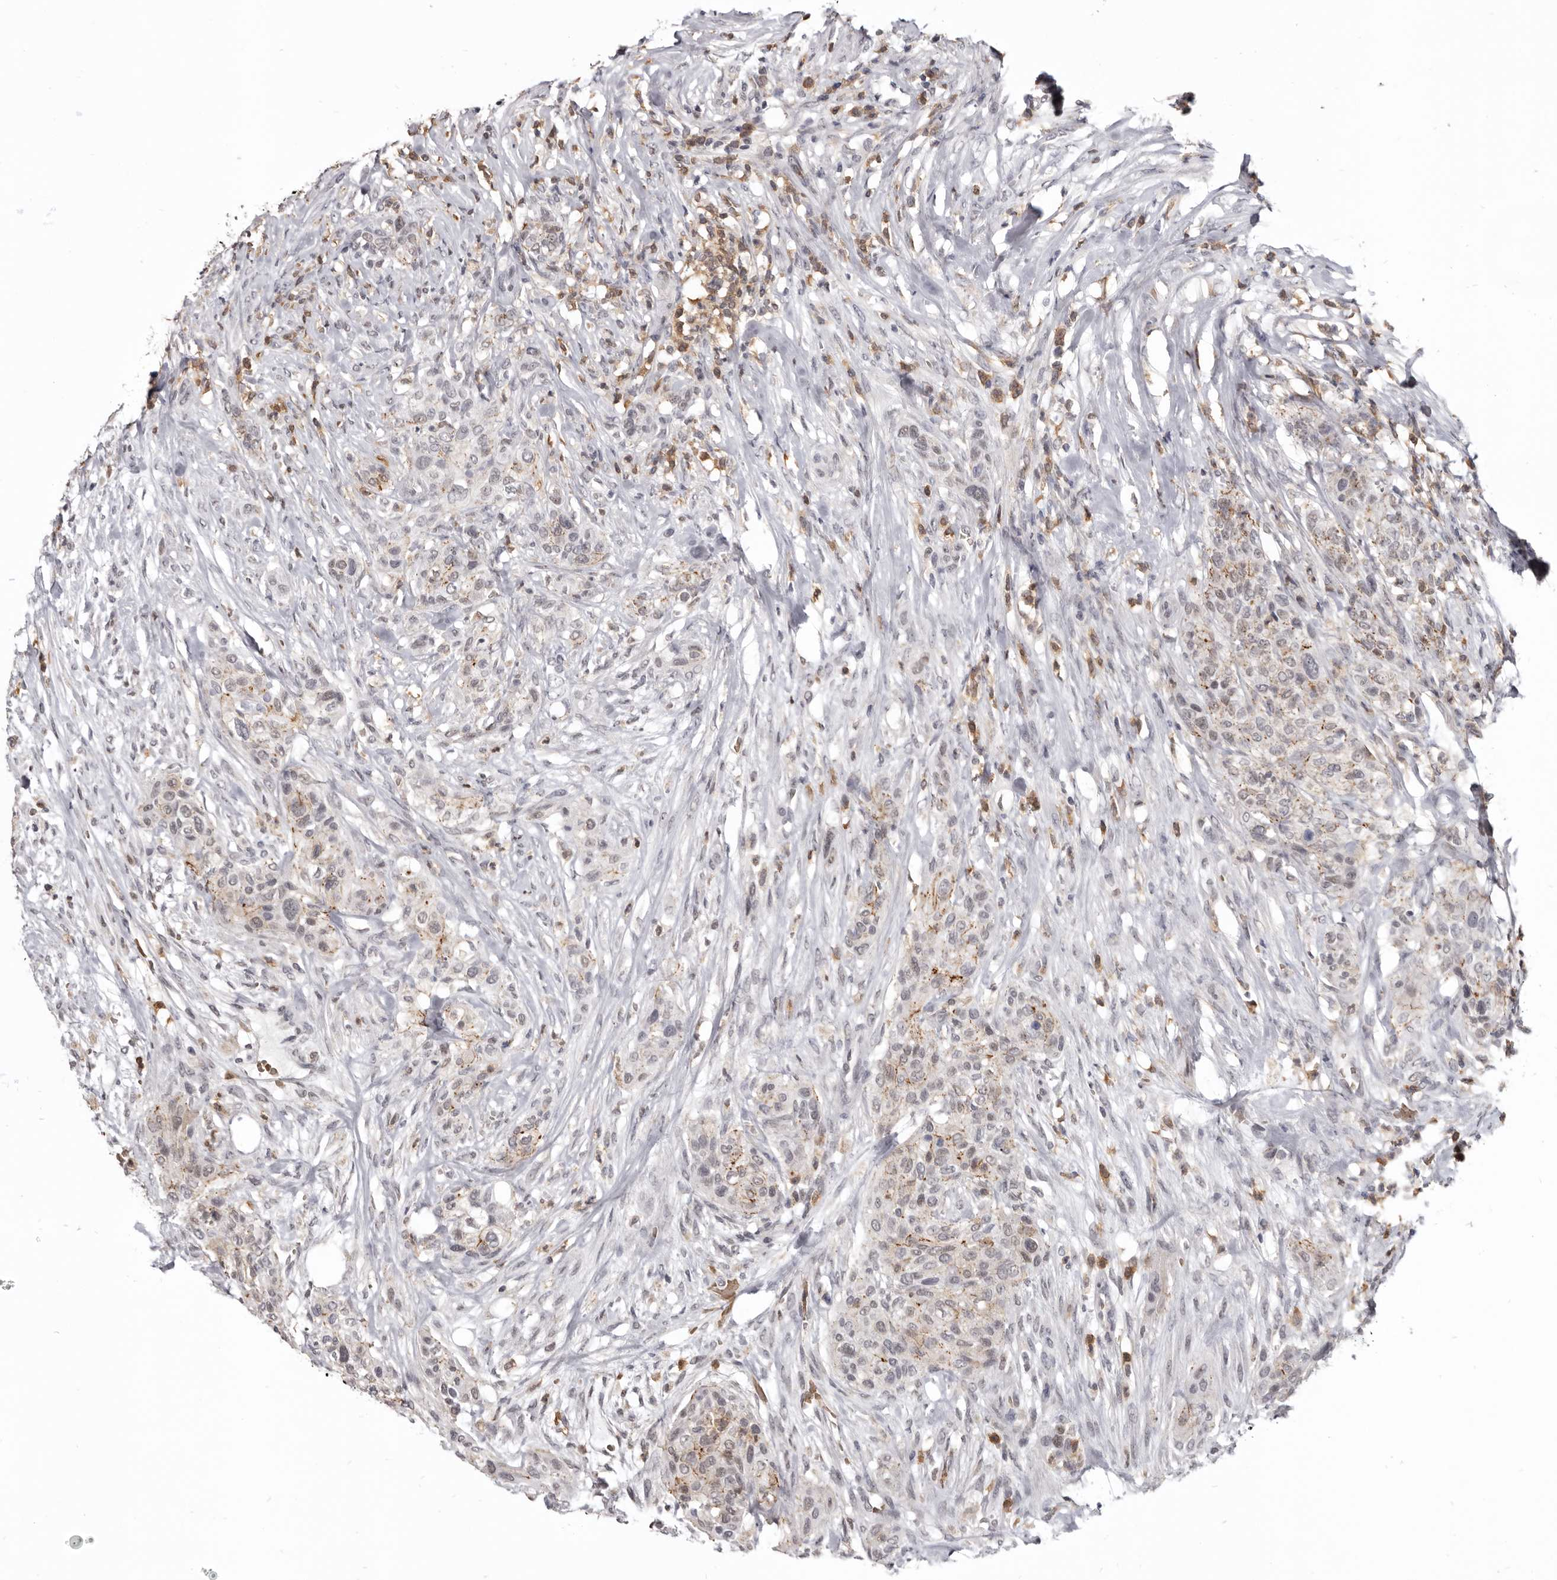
{"staining": {"intensity": "weak", "quantity": "25%-75%", "location": "cytoplasmic/membranous,nuclear"}, "tissue": "urothelial cancer", "cell_type": "Tumor cells", "image_type": "cancer", "snomed": [{"axis": "morphology", "description": "Urothelial carcinoma, High grade"}, {"axis": "topography", "description": "Urinary bladder"}], "caption": "Urothelial cancer stained with DAB (3,3'-diaminobenzidine) immunohistochemistry (IHC) displays low levels of weak cytoplasmic/membranous and nuclear expression in about 25%-75% of tumor cells. (brown staining indicates protein expression, while blue staining denotes nuclei).", "gene": "CGN", "patient": {"sex": "male", "age": 35}}